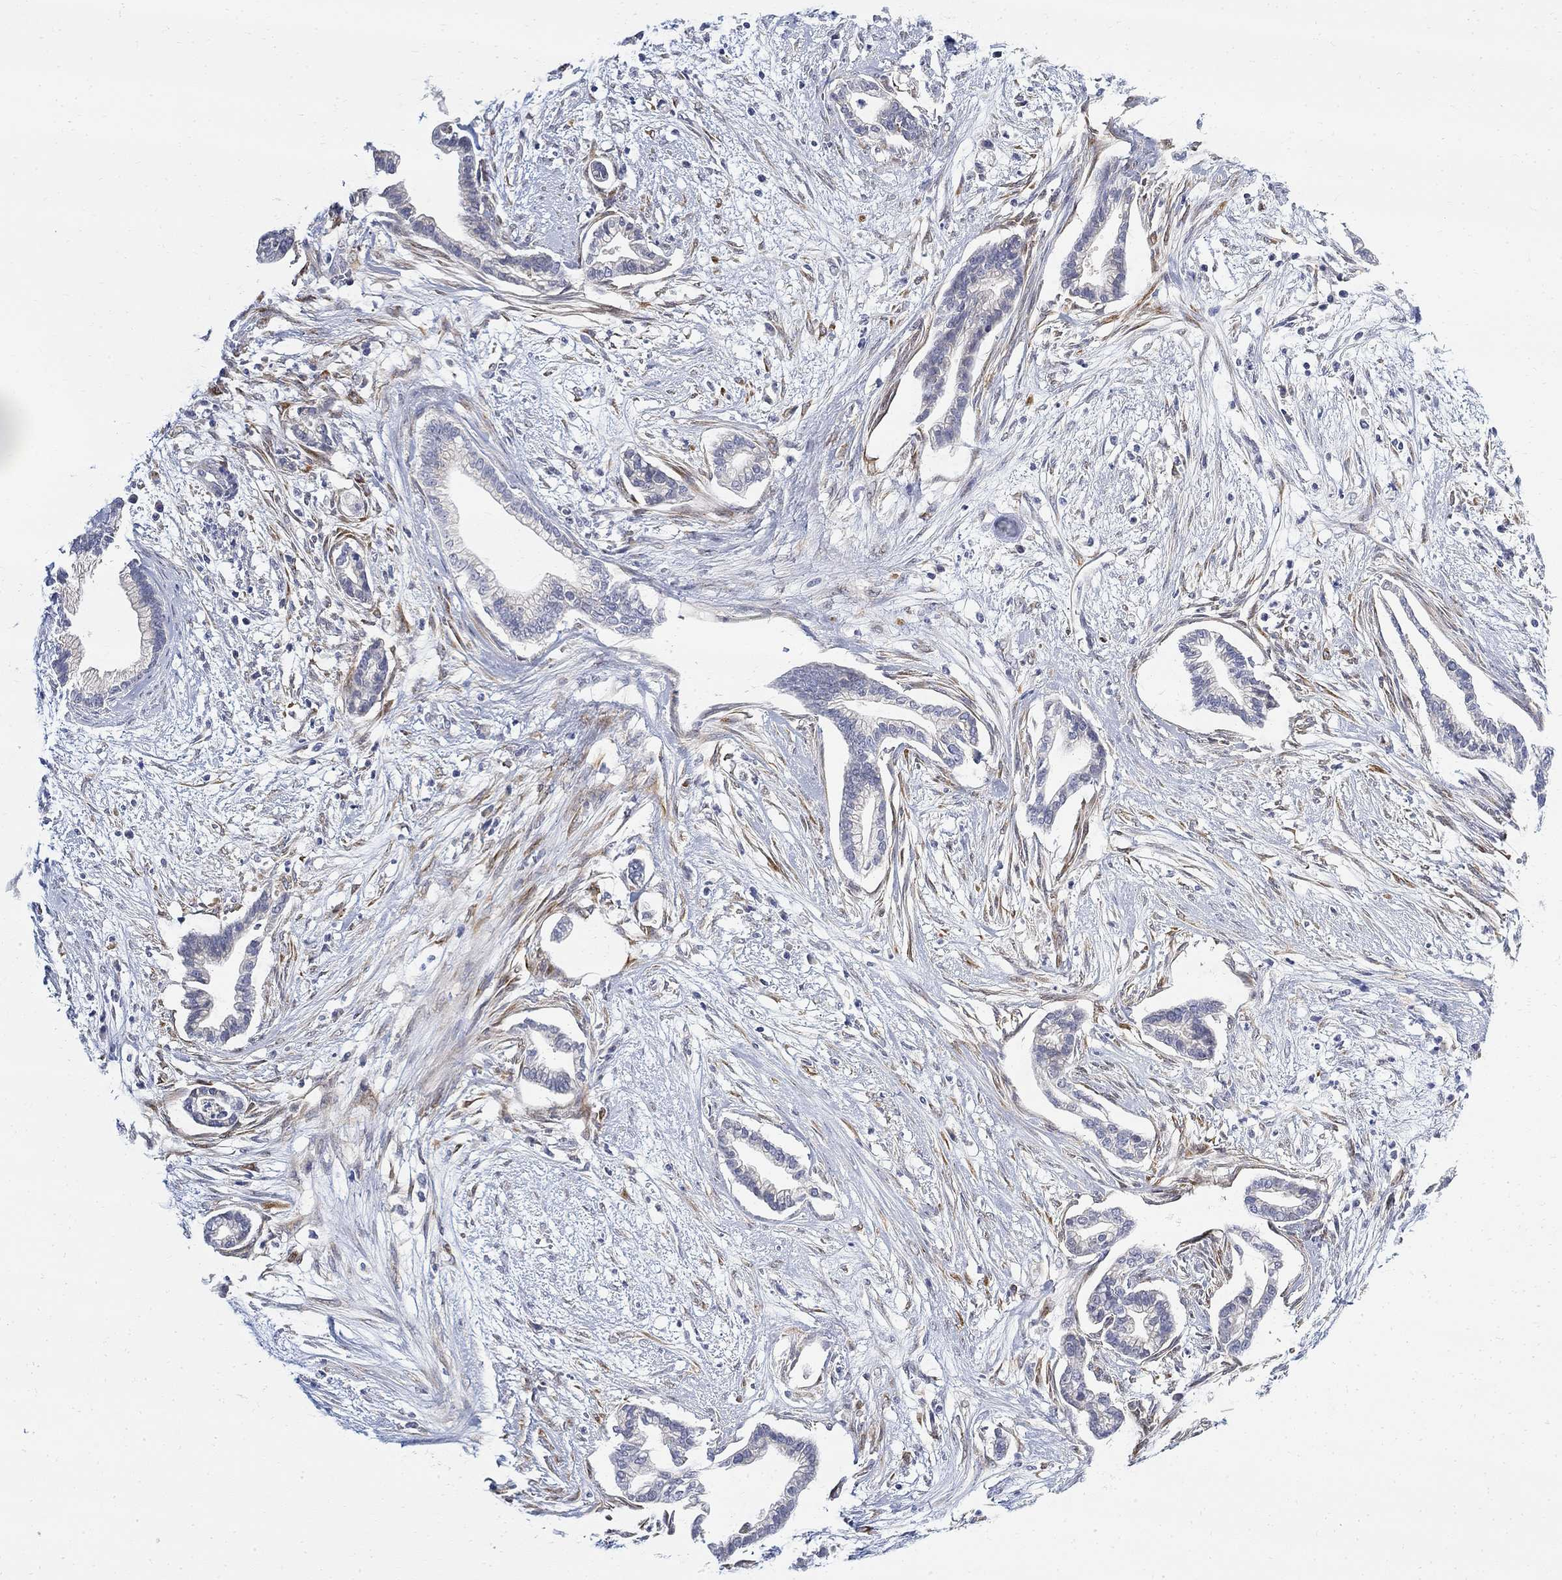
{"staining": {"intensity": "negative", "quantity": "none", "location": "none"}, "tissue": "cervical cancer", "cell_type": "Tumor cells", "image_type": "cancer", "snomed": [{"axis": "morphology", "description": "Adenocarcinoma, NOS"}, {"axis": "topography", "description": "Cervix"}], "caption": "A high-resolution micrograph shows immunohistochemistry (IHC) staining of cervical cancer (adenocarcinoma), which exhibits no significant staining in tumor cells.", "gene": "FNDC5", "patient": {"sex": "female", "age": 62}}